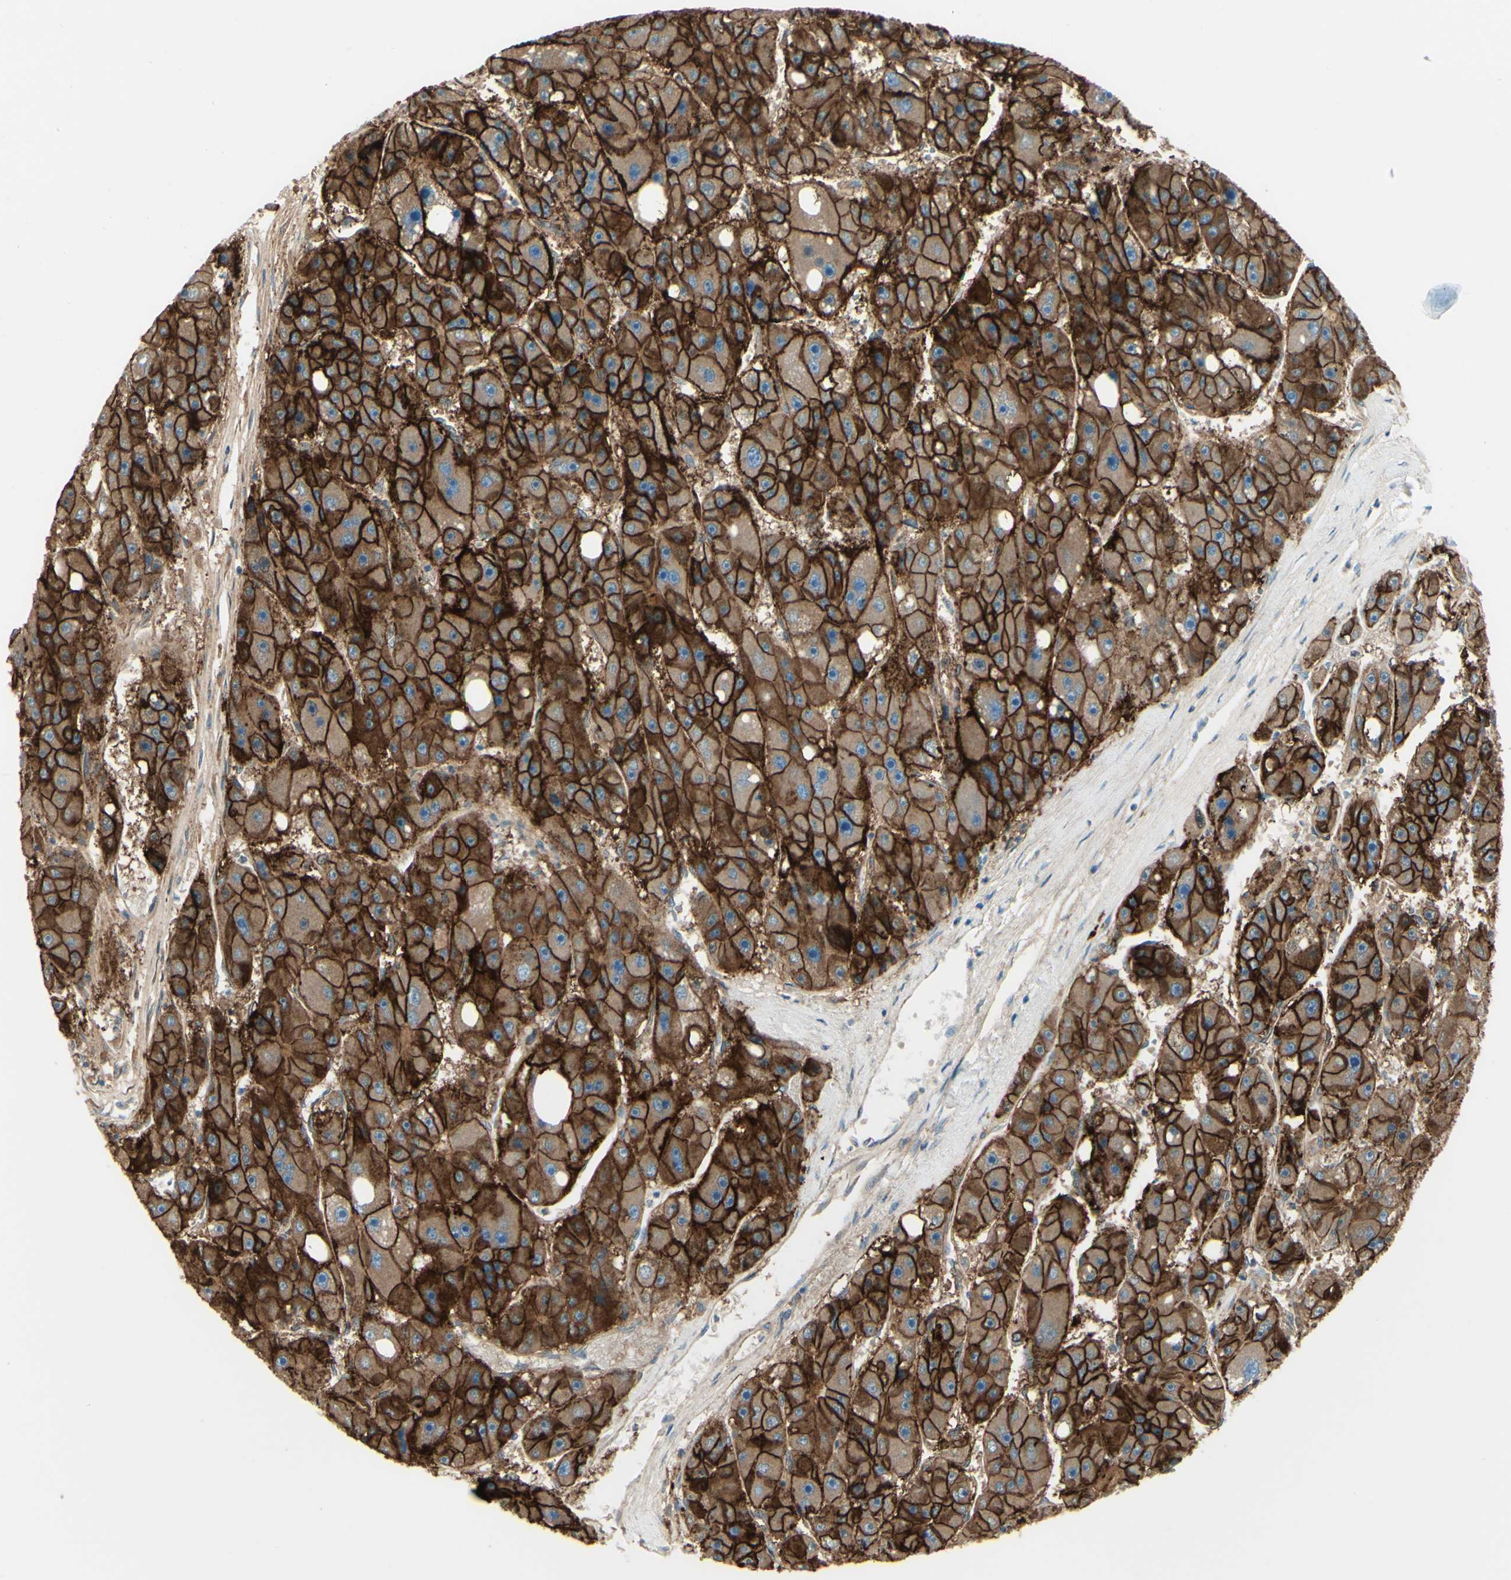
{"staining": {"intensity": "strong", "quantity": ">75%", "location": "cytoplasmic/membranous"}, "tissue": "liver cancer", "cell_type": "Tumor cells", "image_type": "cancer", "snomed": [{"axis": "morphology", "description": "Carcinoma, Hepatocellular, NOS"}, {"axis": "topography", "description": "Liver"}], "caption": "Protein analysis of liver cancer tissue reveals strong cytoplasmic/membranous staining in approximately >75% of tumor cells.", "gene": "ALCAM", "patient": {"sex": "female", "age": 61}}